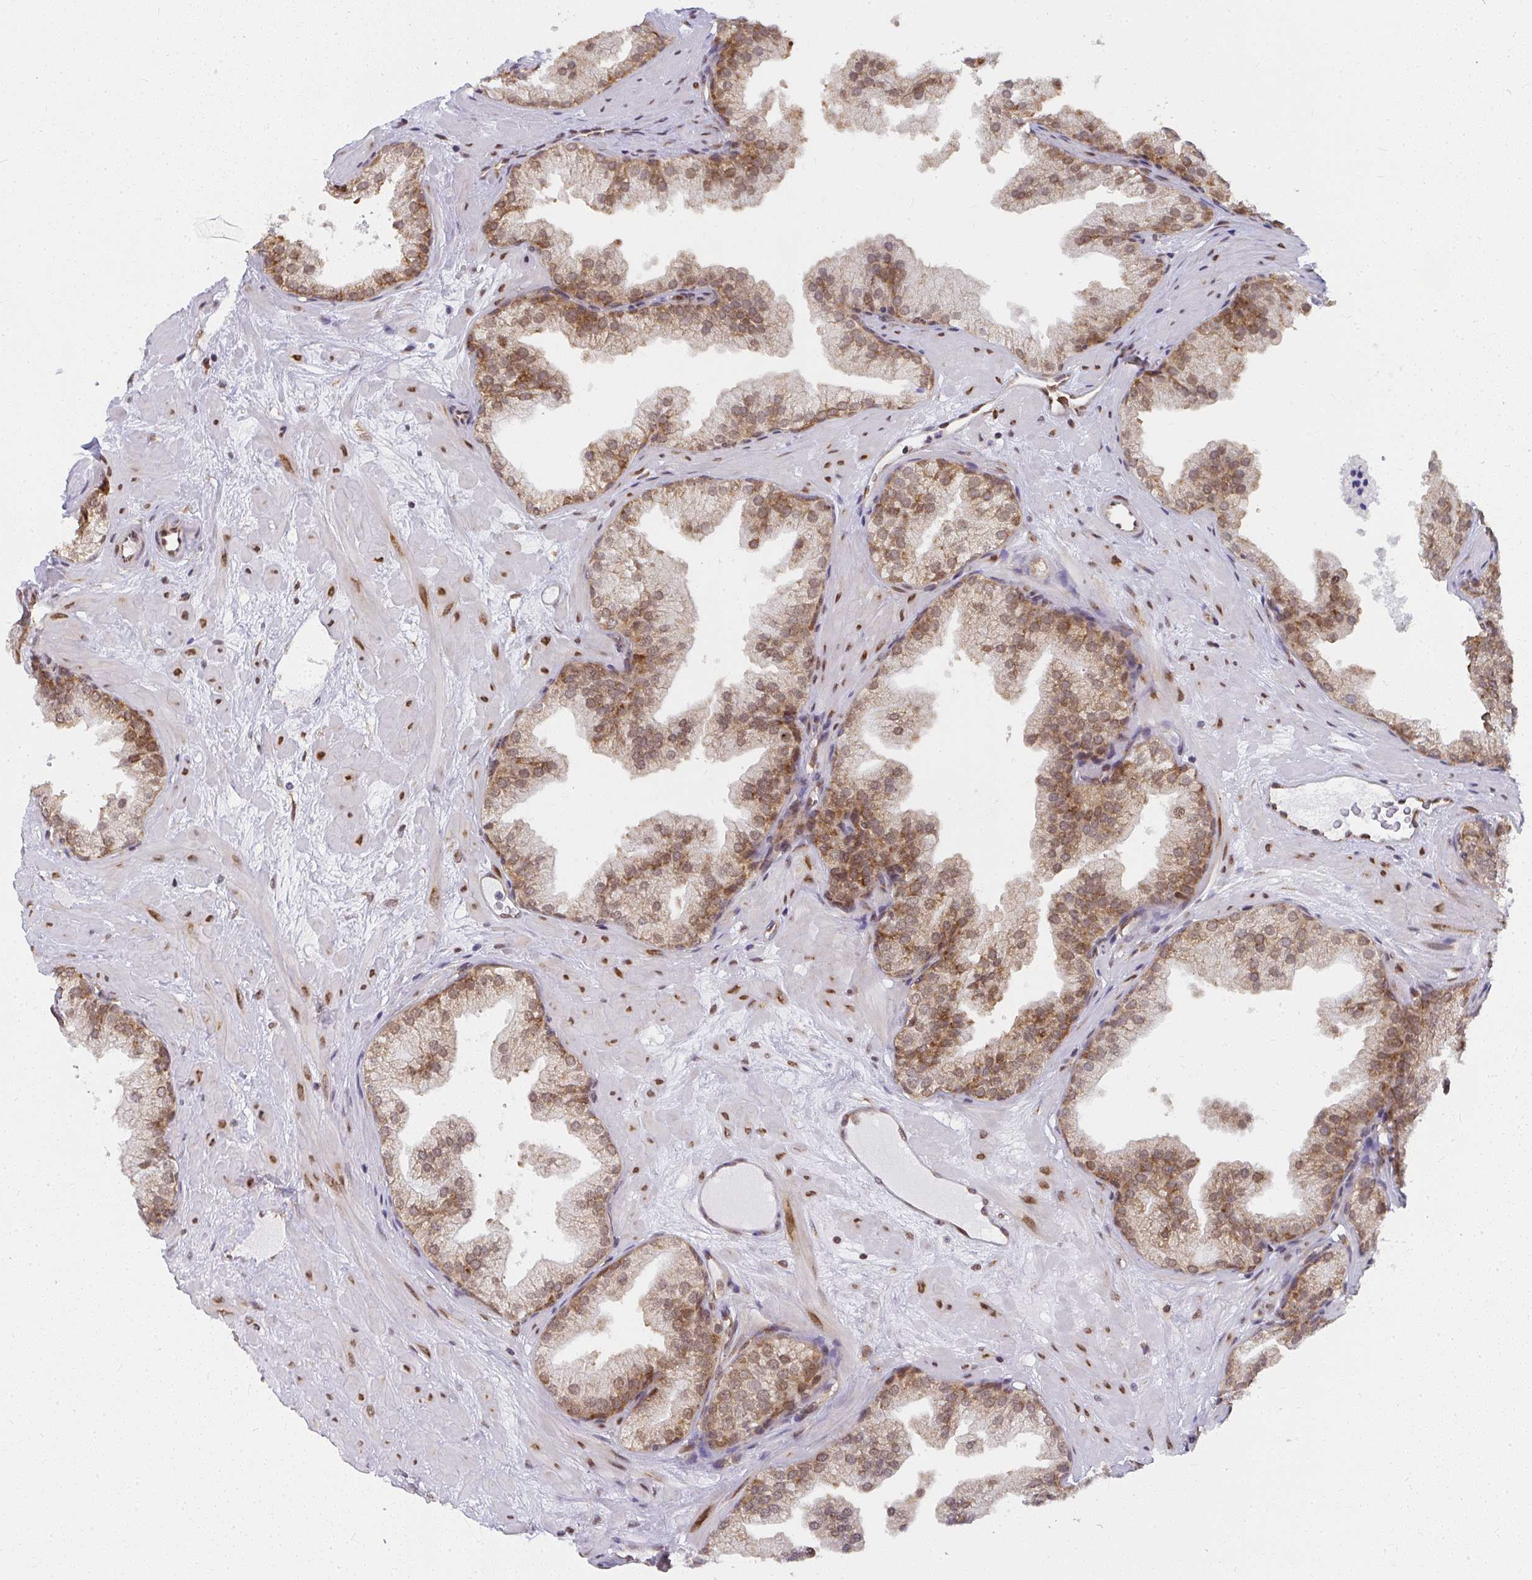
{"staining": {"intensity": "moderate", "quantity": "25%-75%", "location": "cytoplasmic/membranous,nuclear"}, "tissue": "prostate", "cell_type": "Glandular cells", "image_type": "normal", "snomed": [{"axis": "morphology", "description": "Normal tissue, NOS"}, {"axis": "topography", "description": "Prostate"}], "caption": "A medium amount of moderate cytoplasmic/membranous,nuclear staining is present in about 25%-75% of glandular cells in normal prostate.", "gene": "SYNCRIP", "patient": {"sex": "male", "age": 37}}